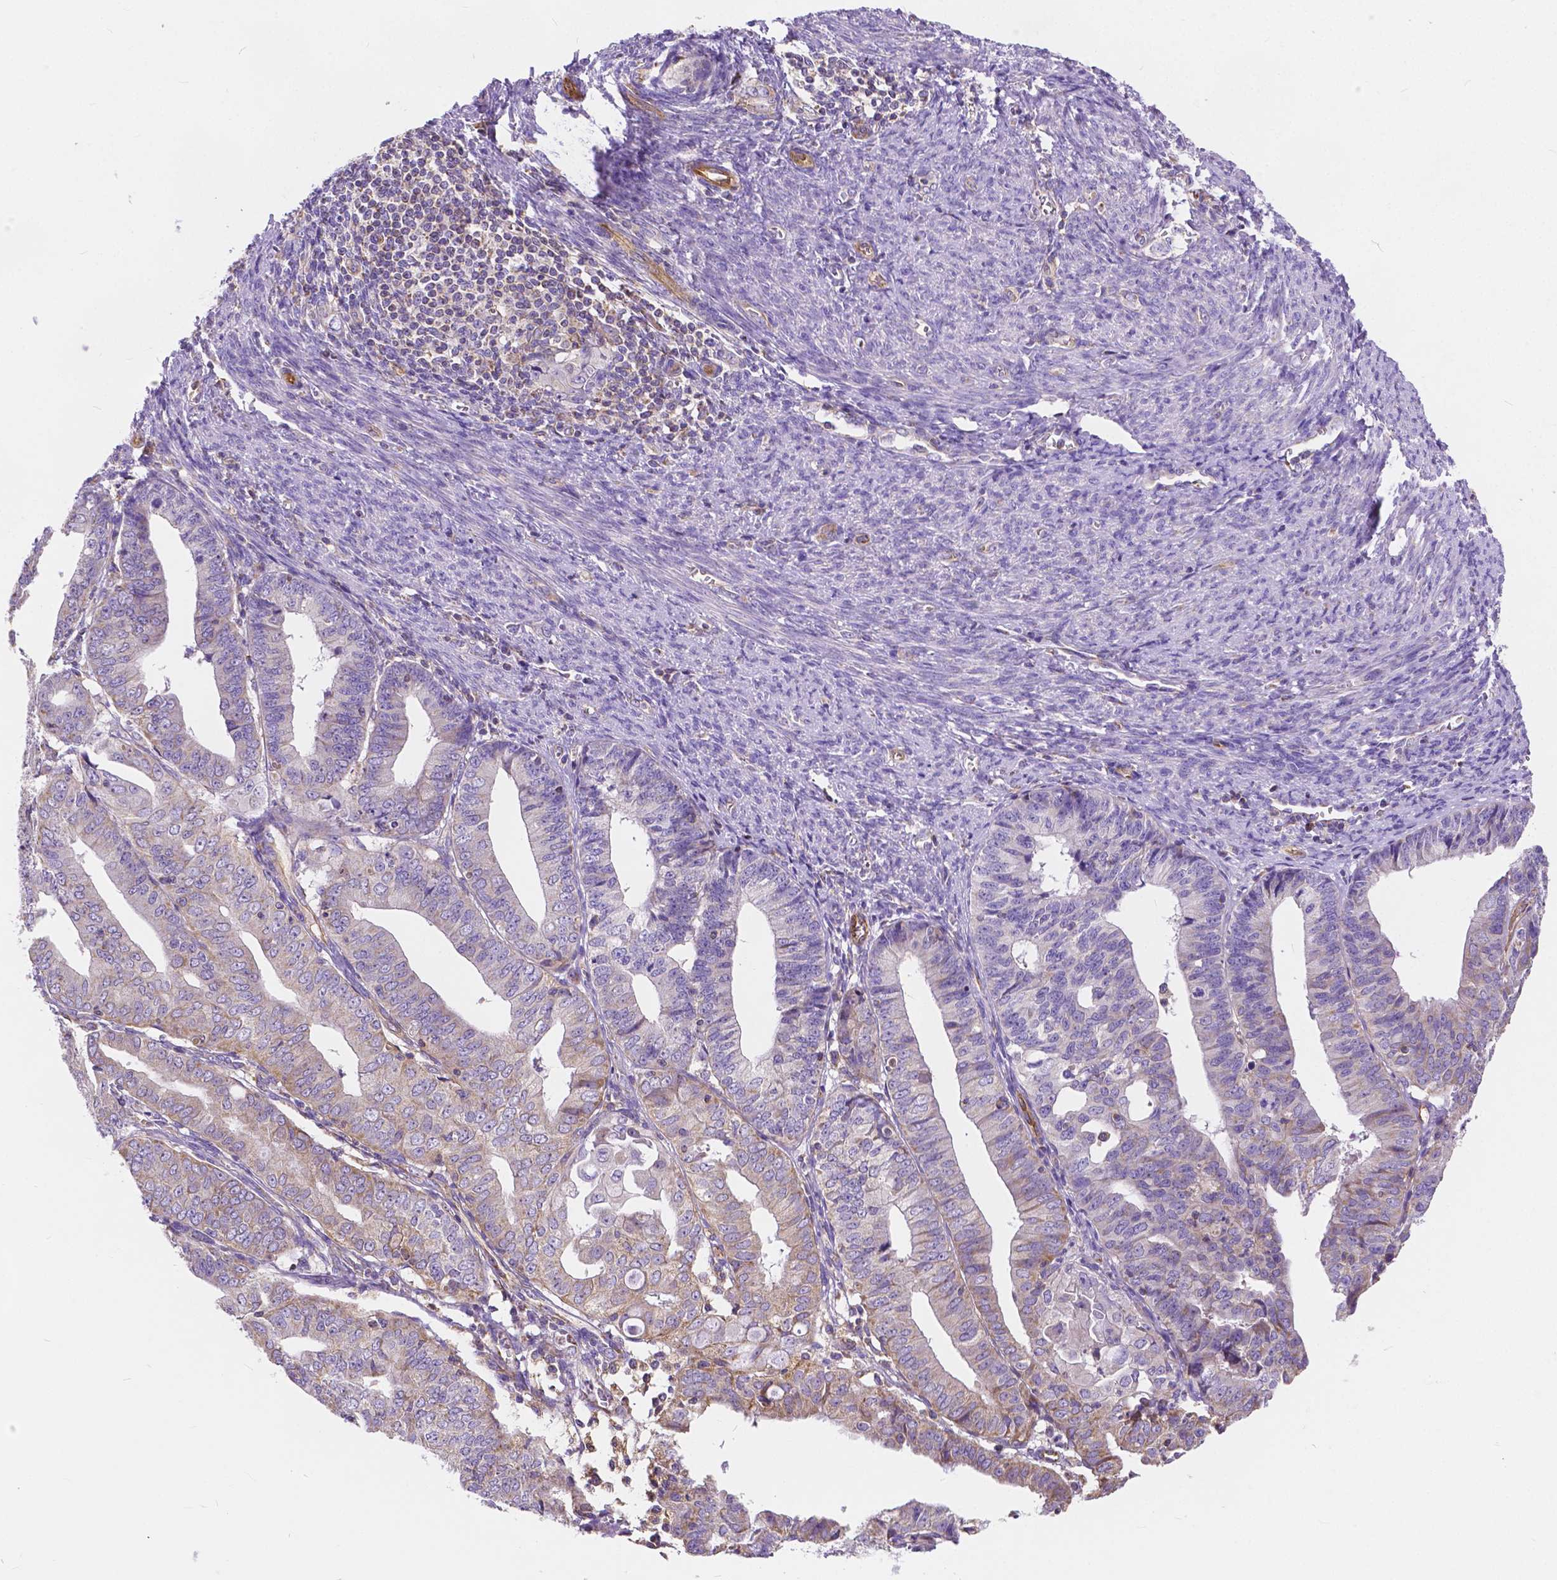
{"staining": {"intensity": "weak", "quantity": "<25%", "location": "cytoplasmic/membranous"}, "tissue": "endometrial cancer", "cell_type": "Tumor cells", "image_type": "cancer", "snomed": [{"axis": "morphology", "description": "Adenocarcinoma, NOS"}, {"axis": "topography", "description": "Endometrium"}], "caption": "High magnification brightfield microscopy of endometrial adenocarcinoma stained with DAB (brown) and counterstained with hematoxylin (blue): tumor cells show no significant expression.", "gene": "RAB20", "patient": {"sex": "female", "age": 56}}